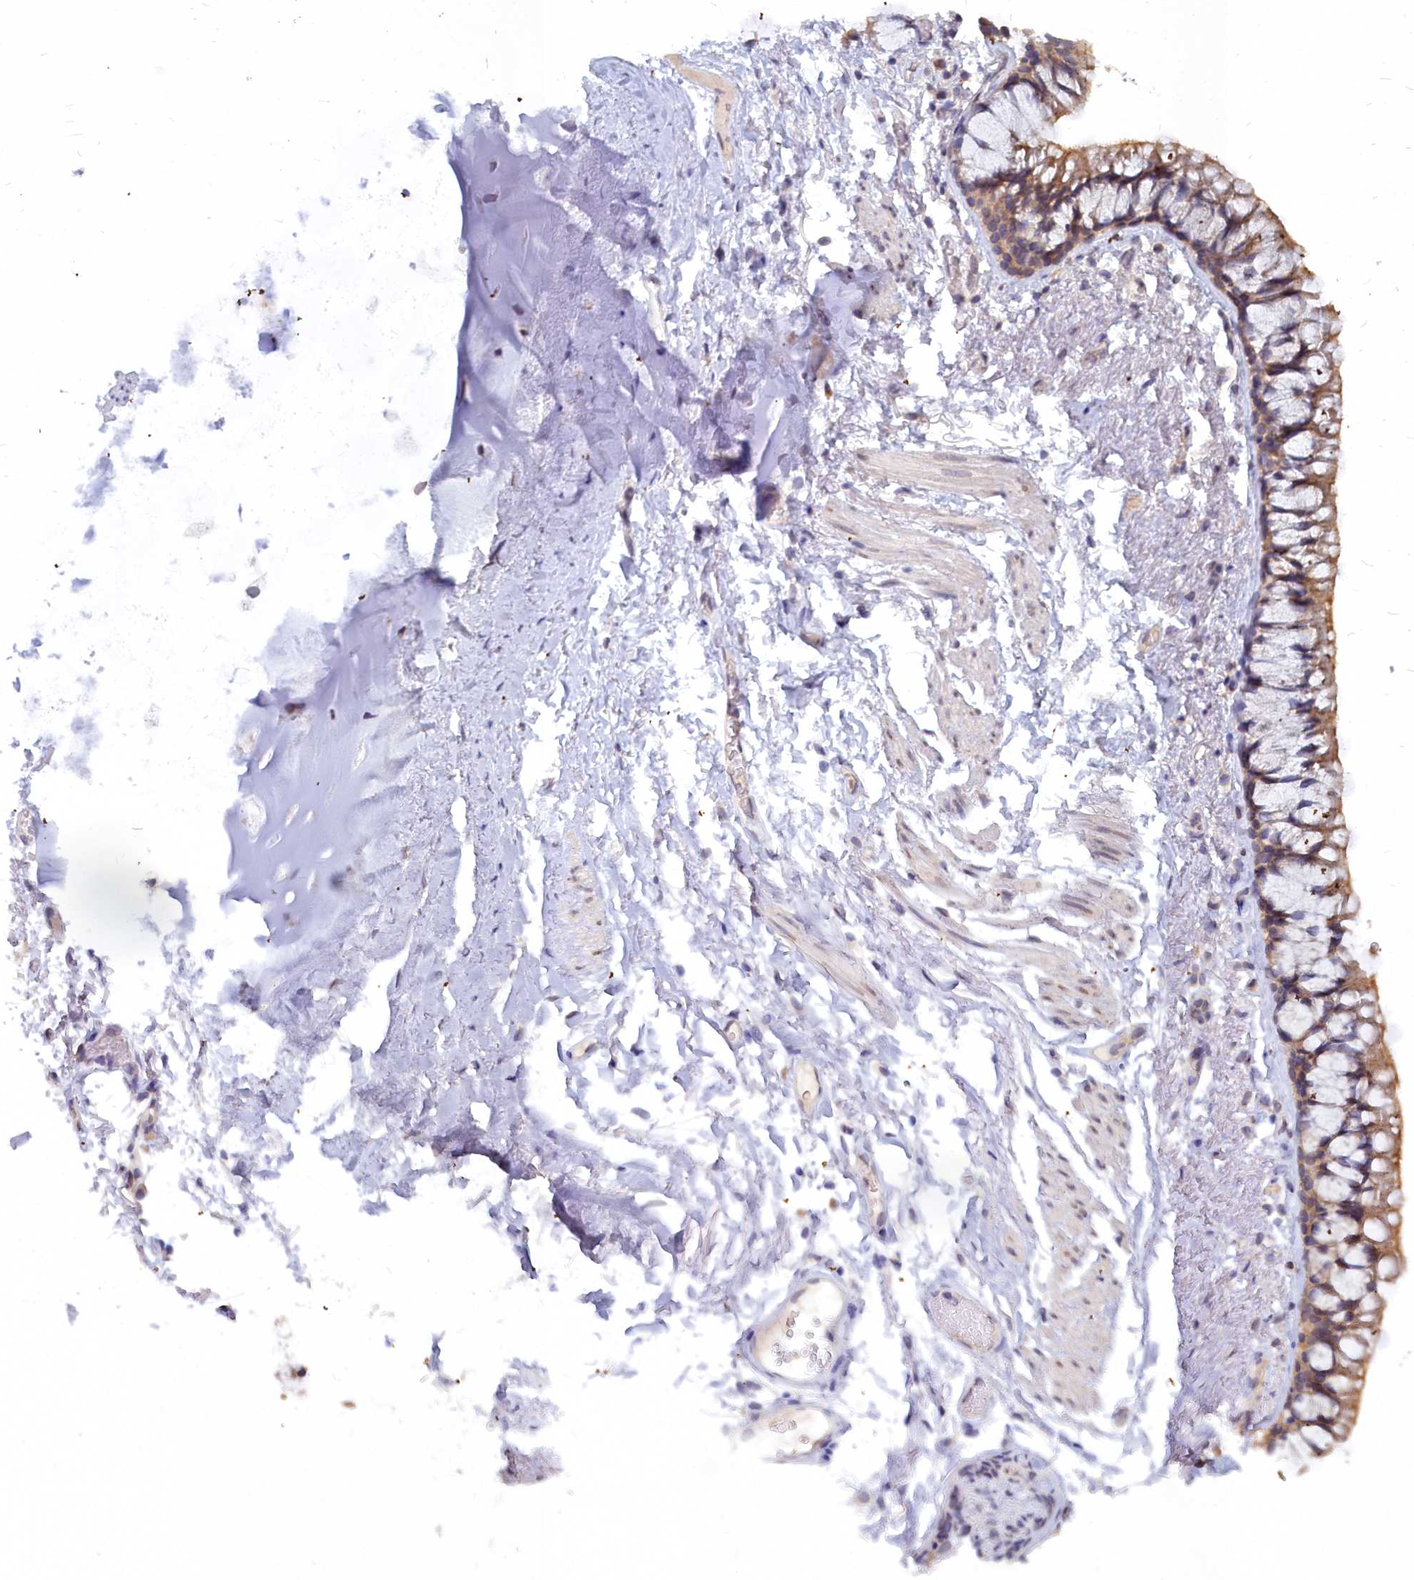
{"staining": {"intensity": "negative", "quantity": "none", "location": "none"}, "tissue": "adipose tissue", "cell_type": "Adipocytes", "image_type": "normal", "snomed": [{"axis": "morphology", "description": "Normal tissue, NOS"}, {"axis": "topography", "description": "Cartilage tissue"}, {"axis": "topography", "description": "Bronchus"}], "caption": "There is no significant expression in adipocytes of adipose tissue.", "gene": "NOXA1", "patient": {"sex": "female", "age": 73}}